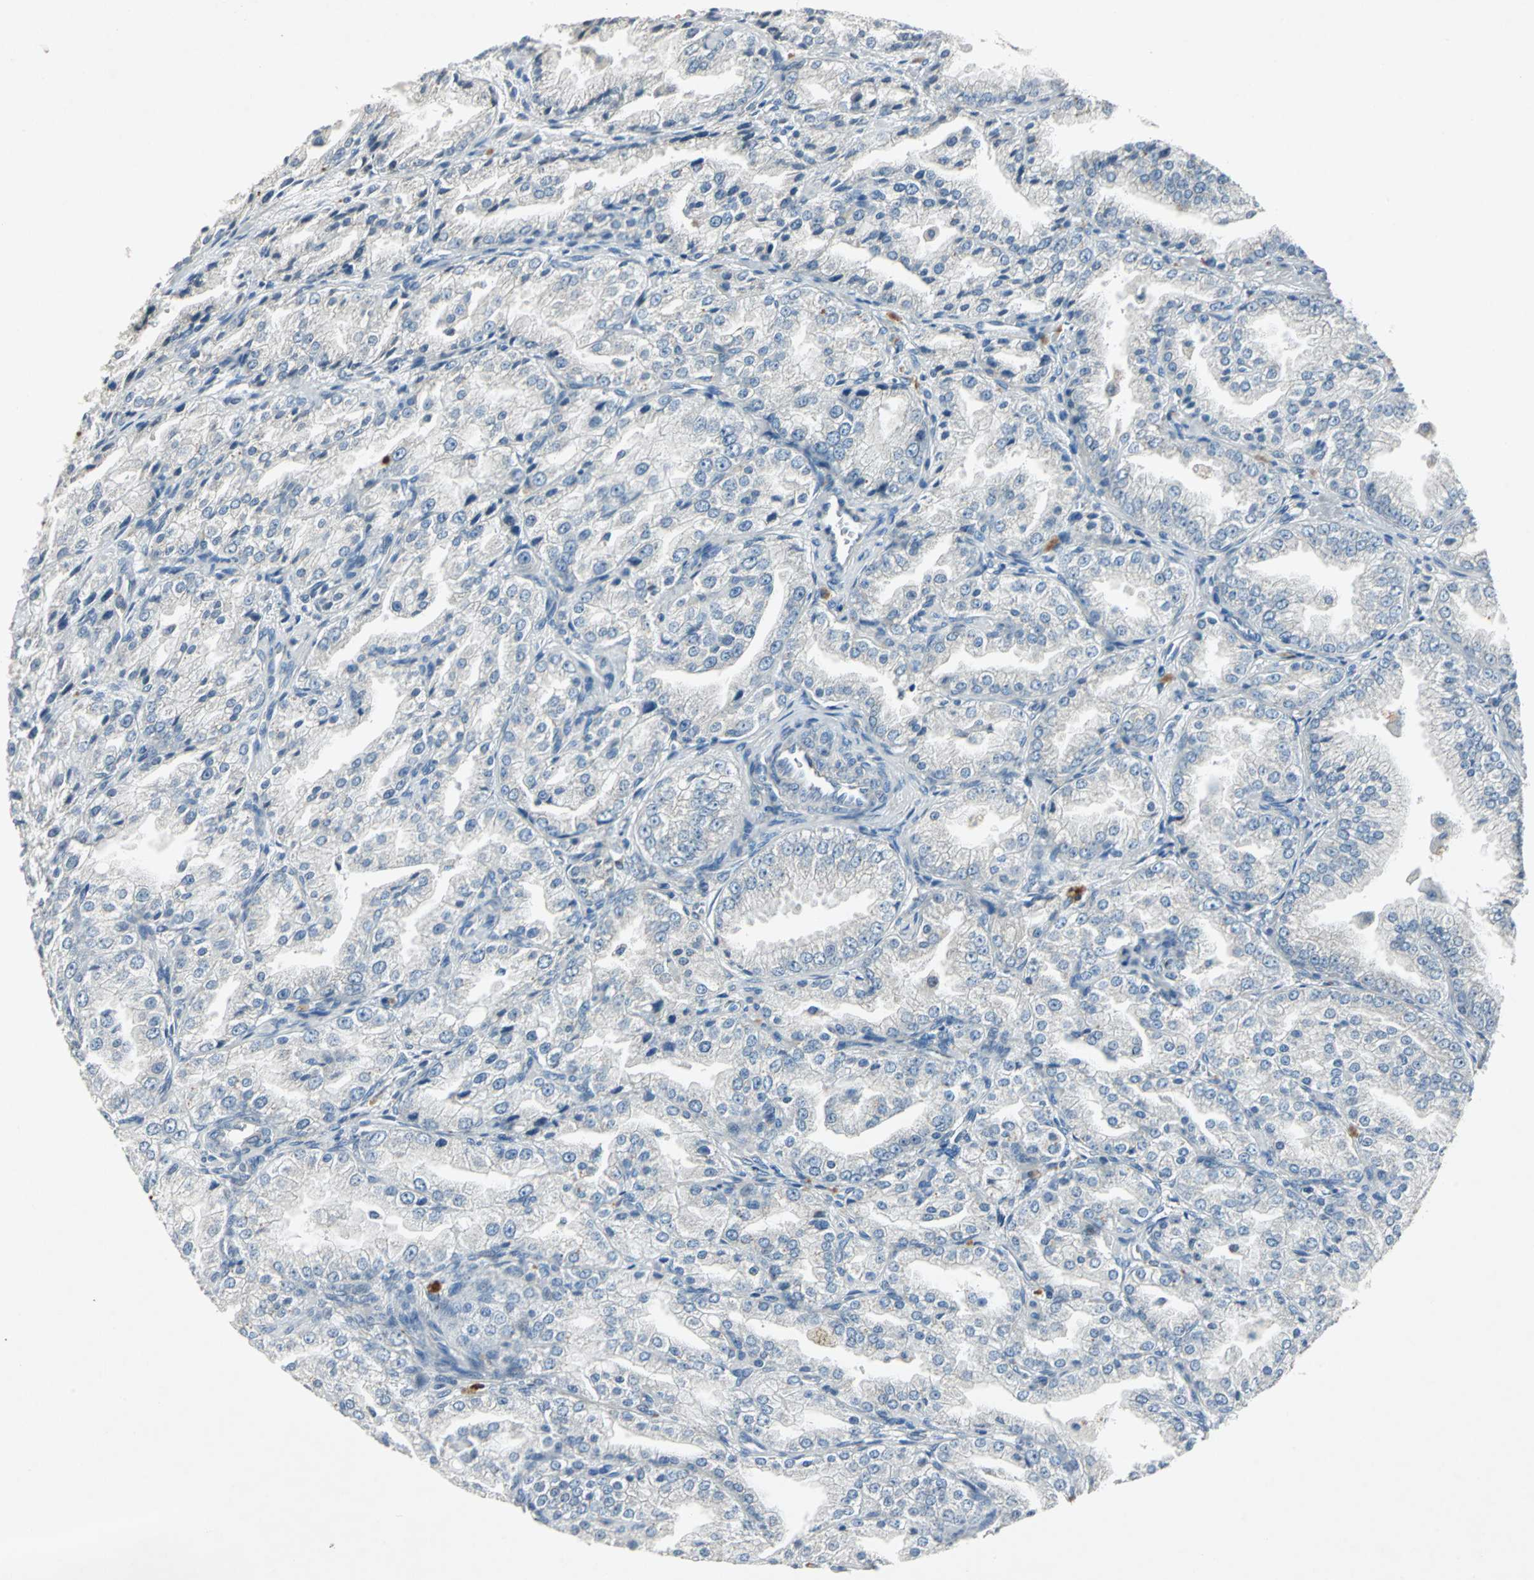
{"staining": {"intensity": "negative", "quantity": "none", "location": "none"}, "tissue": "prostate cancer", "cell_type": "Tumor cells", "image_type": "cancer", "snomed": [{"axis": "morphology", "description": "Adenocarcinoma, High grade"}, {"axis": "topography", "description": "Prostate"}], "caption": "Tumor cells are negative for protein expression in human prostate cancer.", "gene": "SLC2A13", "patient": {"sex": "male", "age": 61}}